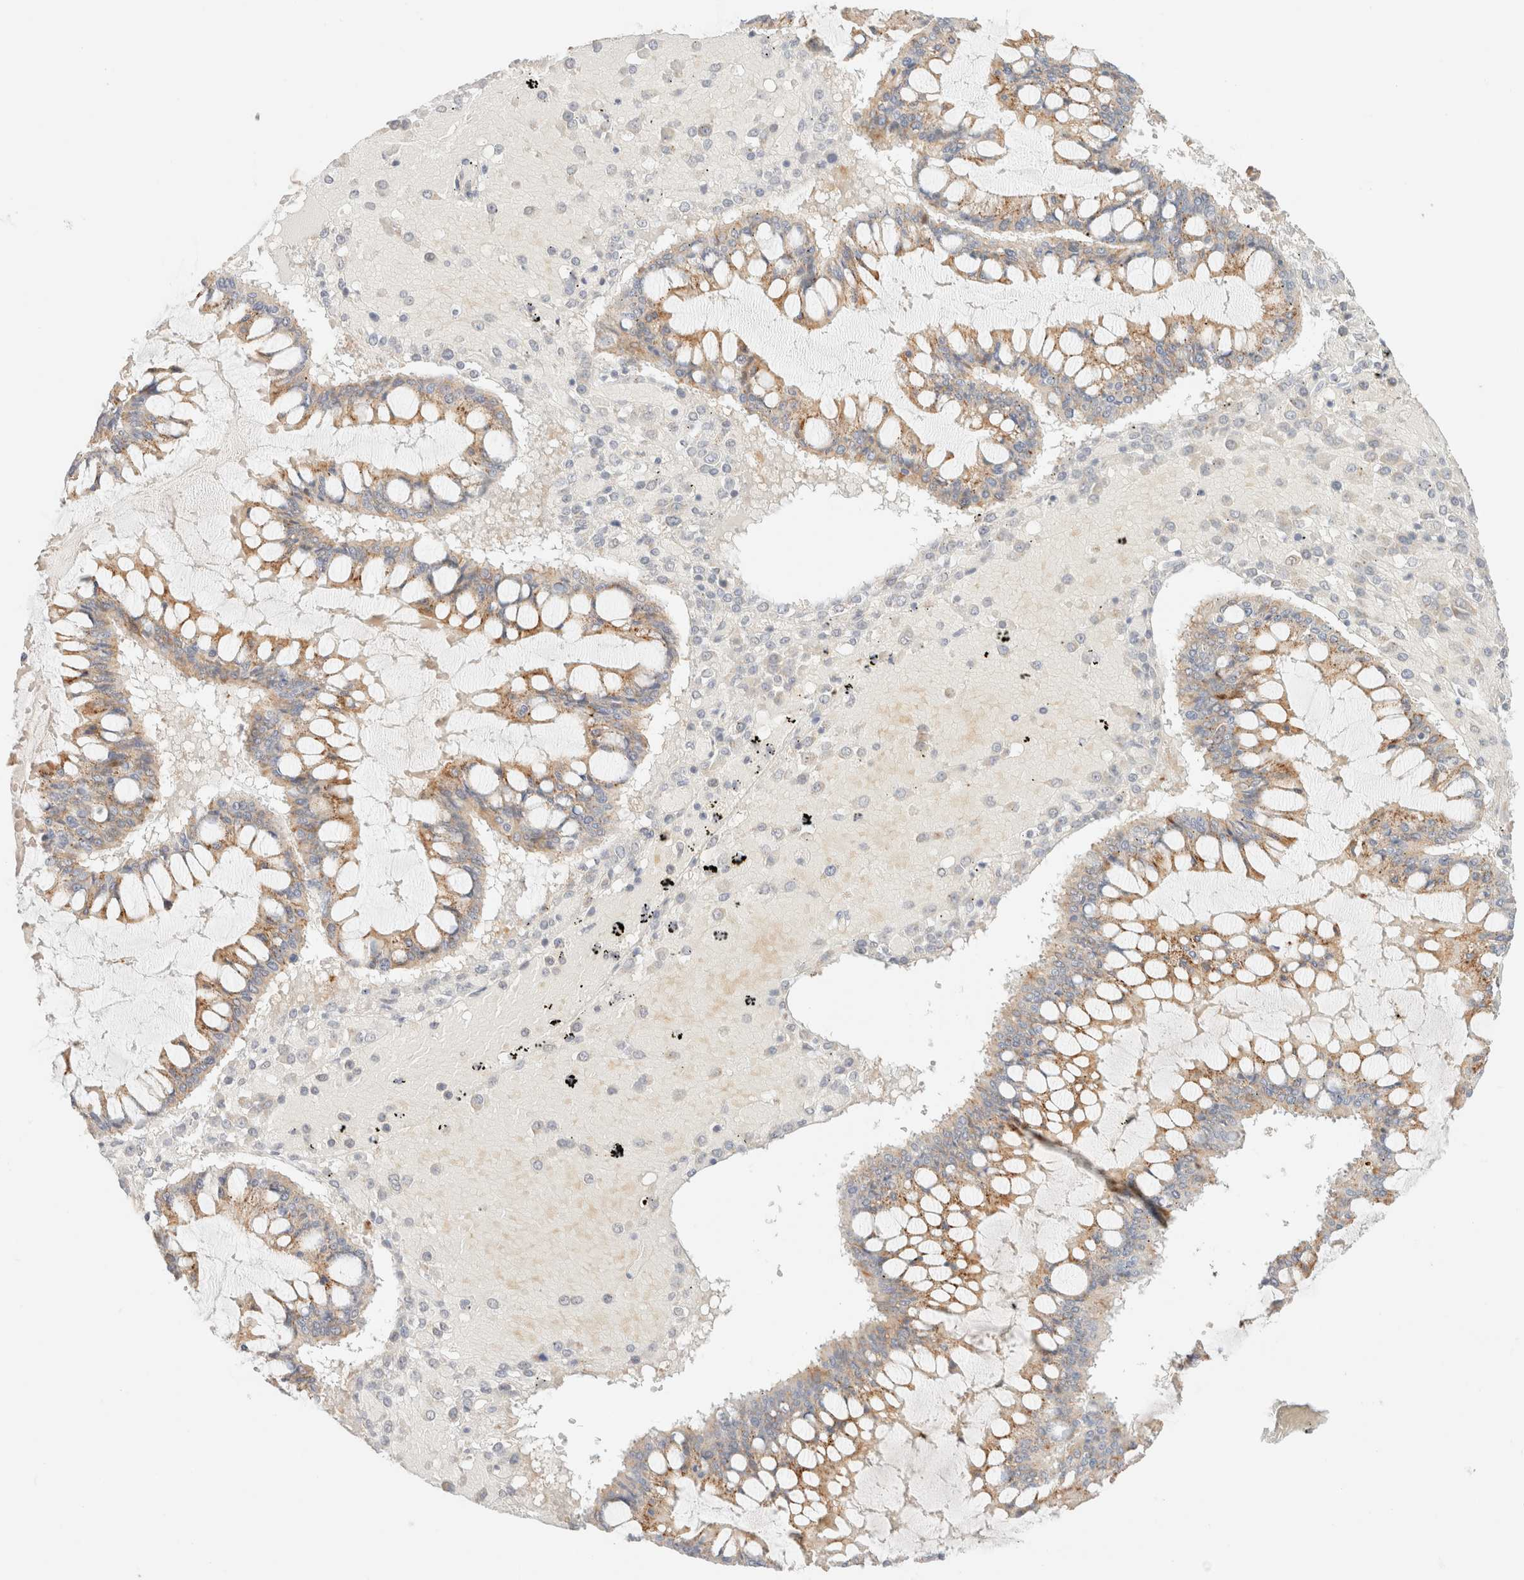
{"staining": {"intensity": "moderate", "quantity": "25%-75%", "location": "cytoplasmic/membranous"}, "tissue": "ovarian cancer", "cell_type": "Tumor cells", "image_type": "cancer", "snomed": [{"axis": "morphology", "description": "Cystadenocarcinoma, mucinous, NOS"}, {"axis": "topography", "description": "Ovary"}], "caption": "The photomicrograph exhibits immunohistochemical staining of ovarian cancer. There is moderate cytoplasmic/membranous expression is present in approximately 25%-75% of tumor cells. Nuclei are stained in blue.", "gene": "SGSM2", "patient": {"sex": "female", "age": 73}}